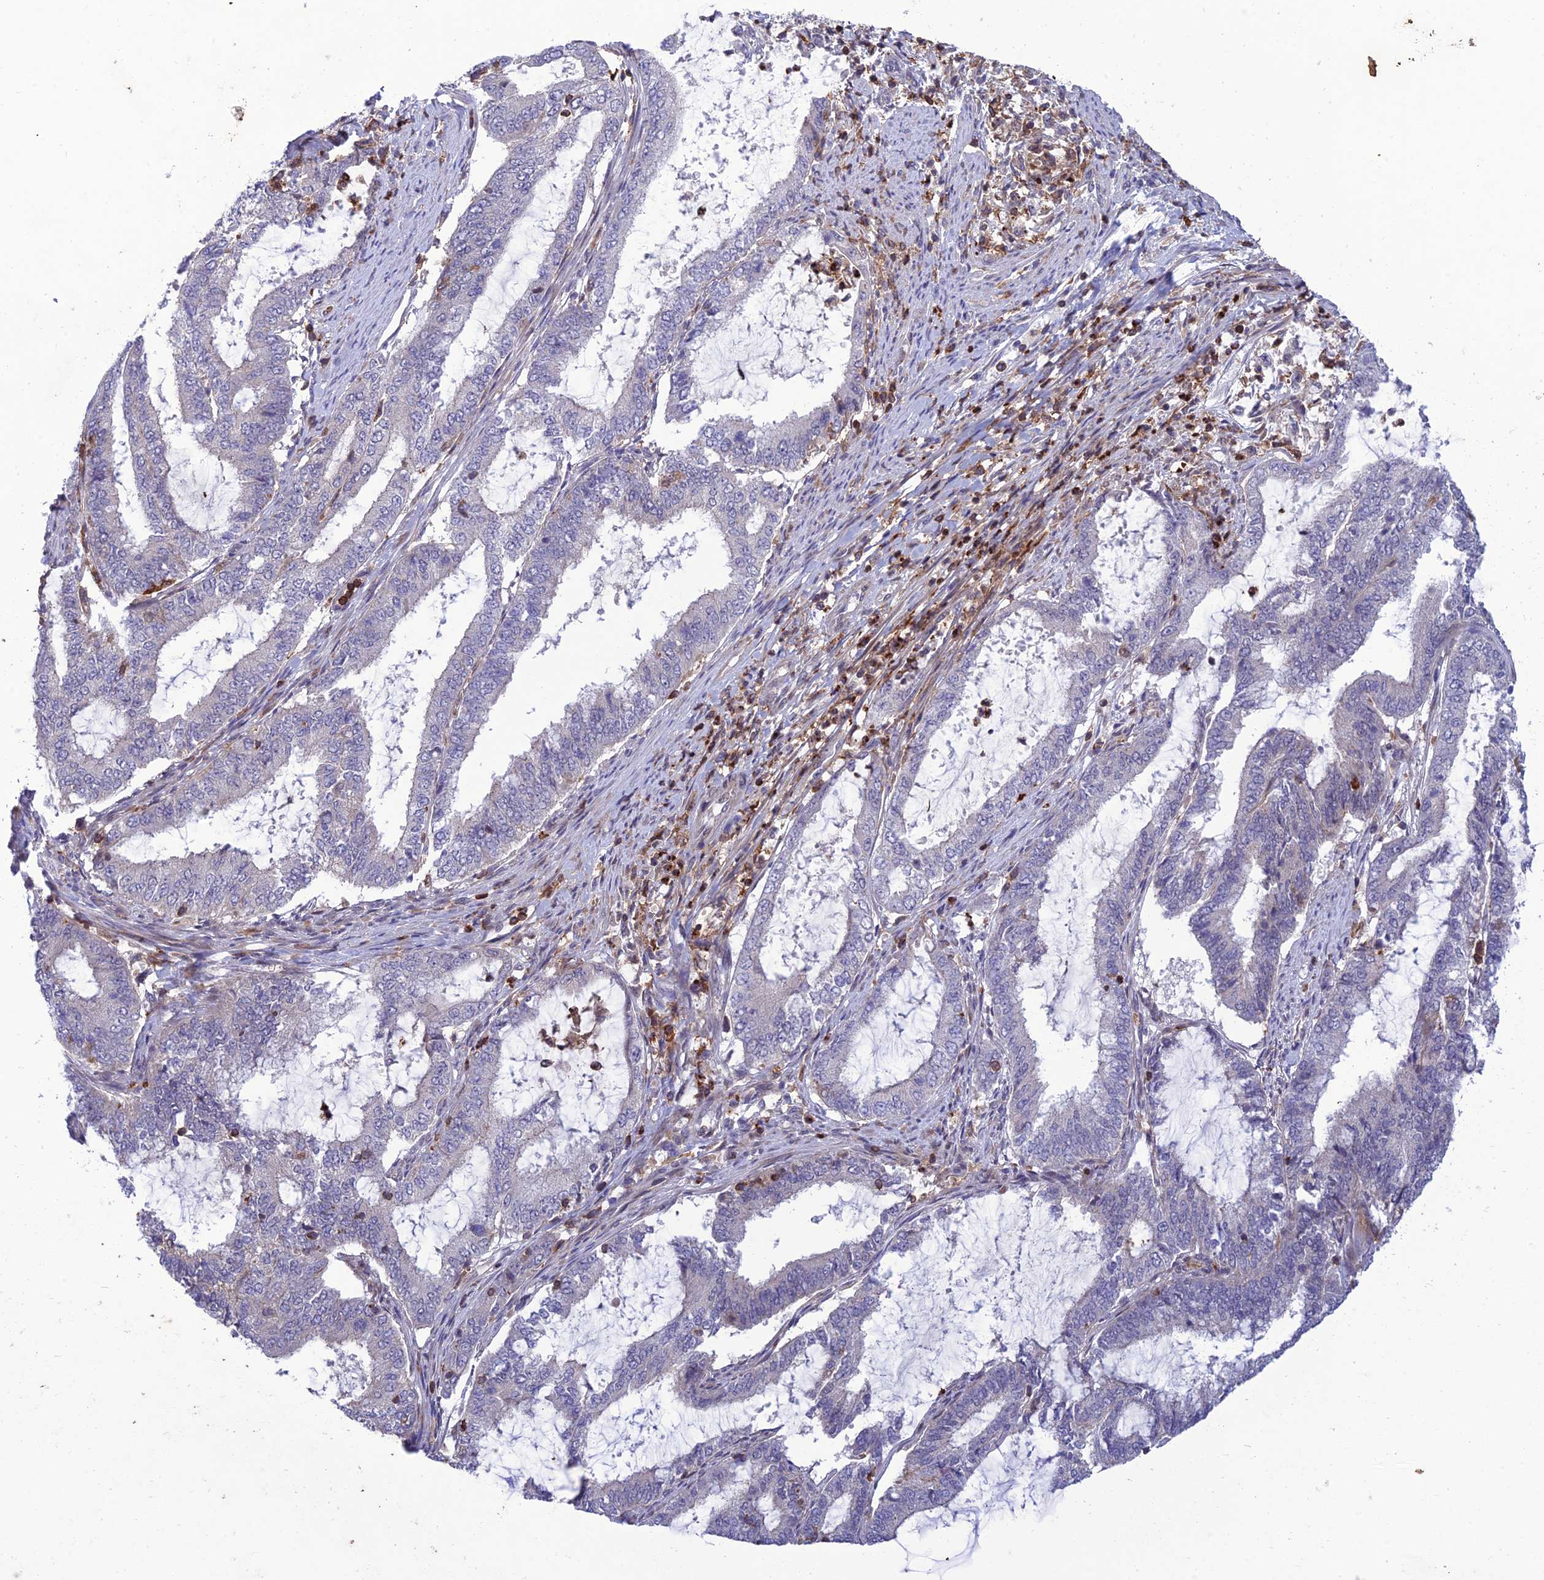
{"staining": {"intensity": "negative", "quantity": "none", "location": "none"}, "tissue": "endometrial cancer", "cell_type": "Tumor cells", "image_type": "cancer", "snomed": [{"axis": "morphology", "description": "Adenocarcinoma, NOS"}, {"axis": "topography", "description": "Endometrium"}], "caption": "This is an immunohistochemistry (IHC) micrograph of endometrial cancer (adenocarcinoma). There is no expression in tumor cells.", "gene": "FAM76A", "patient": {"sex": "female", "age": 51}}